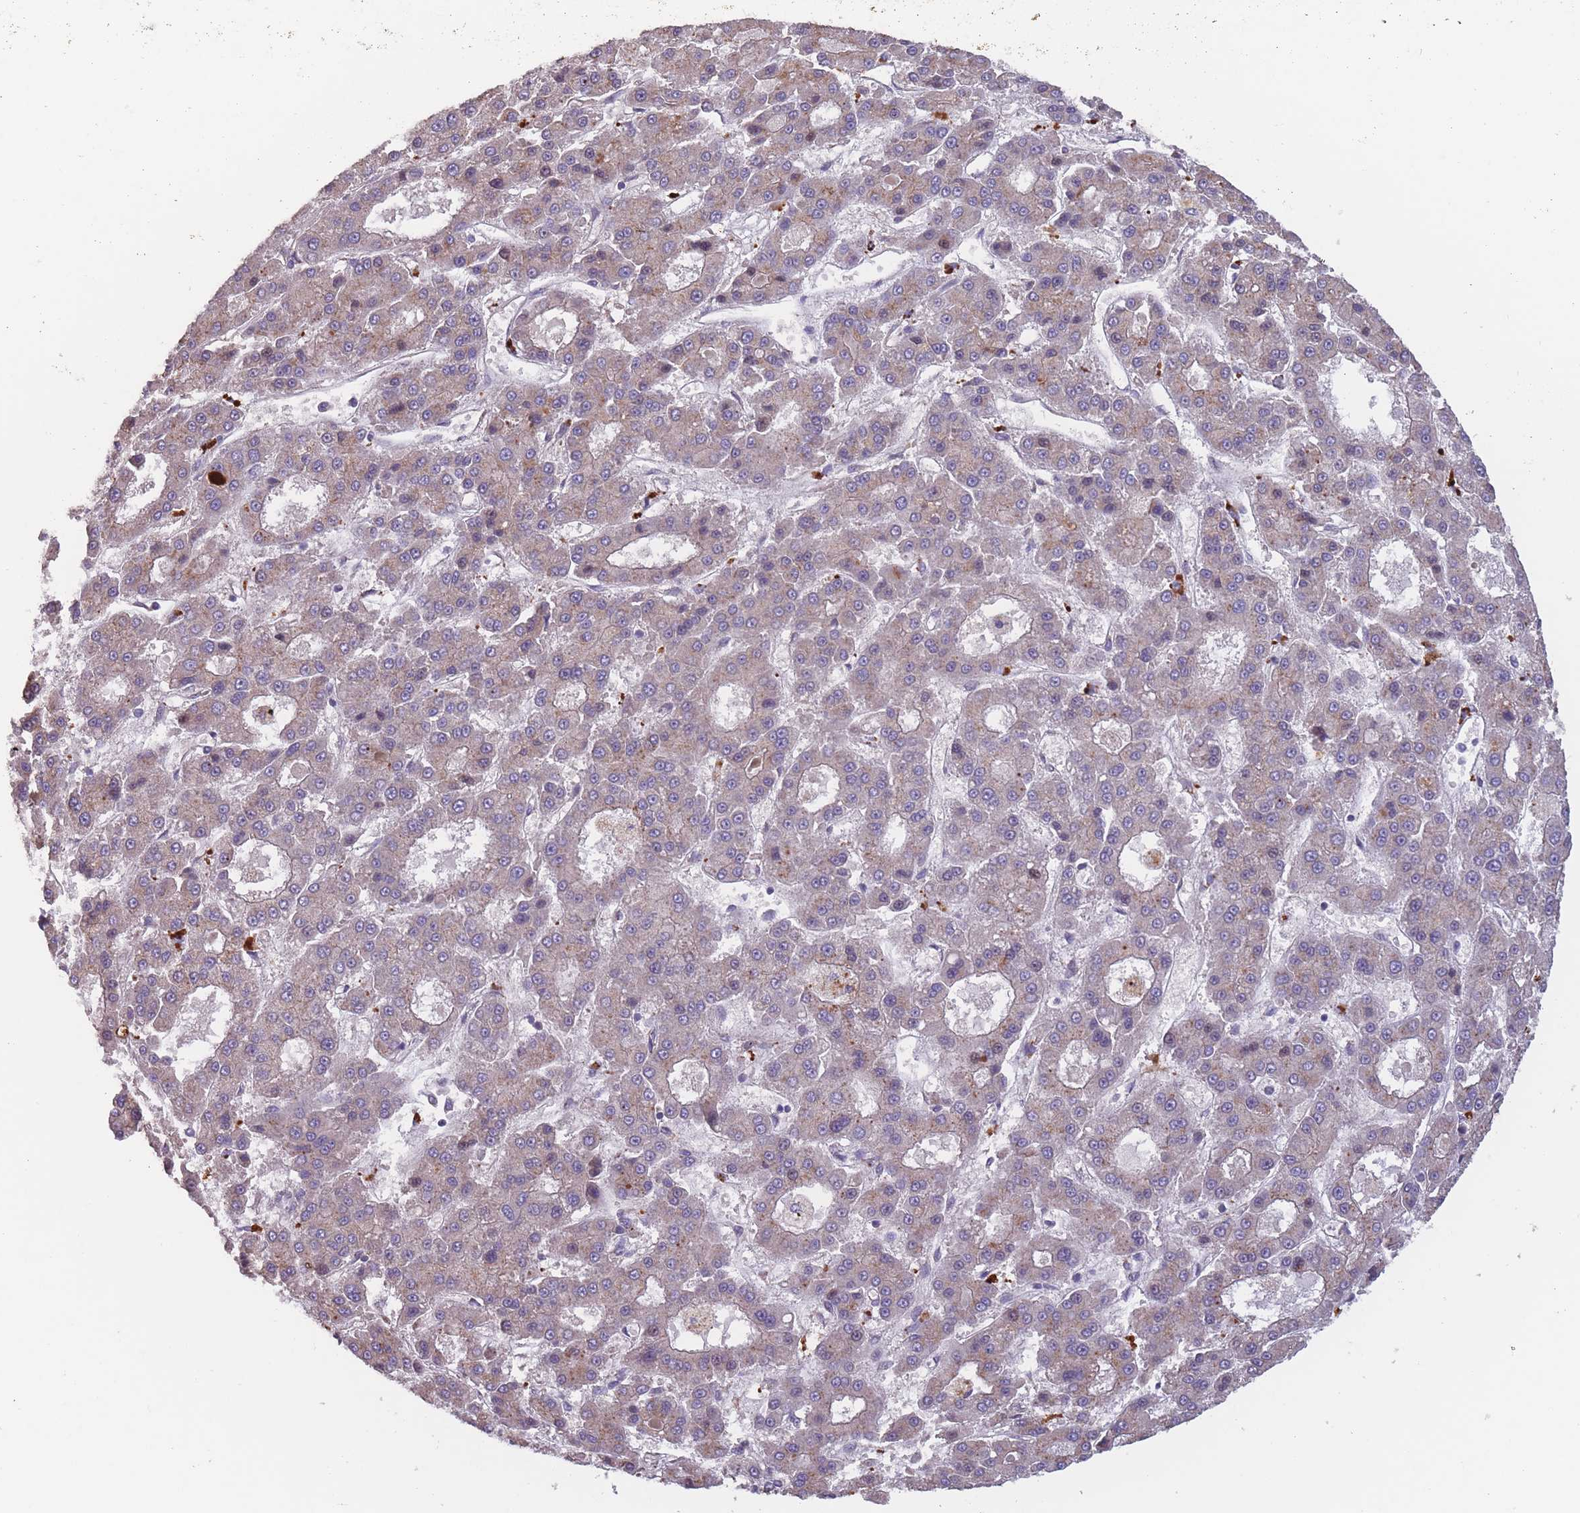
{"staining": {"intensity": "weak", "quantity": "<25%", "location": "cytoplasmic/membranous"}, "tissue": "liver cancer", "cell_type": "Tumor cells", "image_type": "cancer", "snomed": [{"axis": "morphology", "description": "Carcinoma, Hepatocellular, NOS"}, {"axis": "topography", "description": "Liver"}], "caption": "An immunohistochemistry (IHC) image of hepatocellular carcinoma (liver) is shown. There is no staining in tumor cells of hepatocellular carcinoma (liver). The staining was performed using DAB (3,3'-diaminobenzidine) to visualize the protein expression in brown, while the nuclei were stained in blue with hematoxylin (Magnification: 20x).", "gene": "ITPKC", "patient": {"sex": "male", "age": 70}}